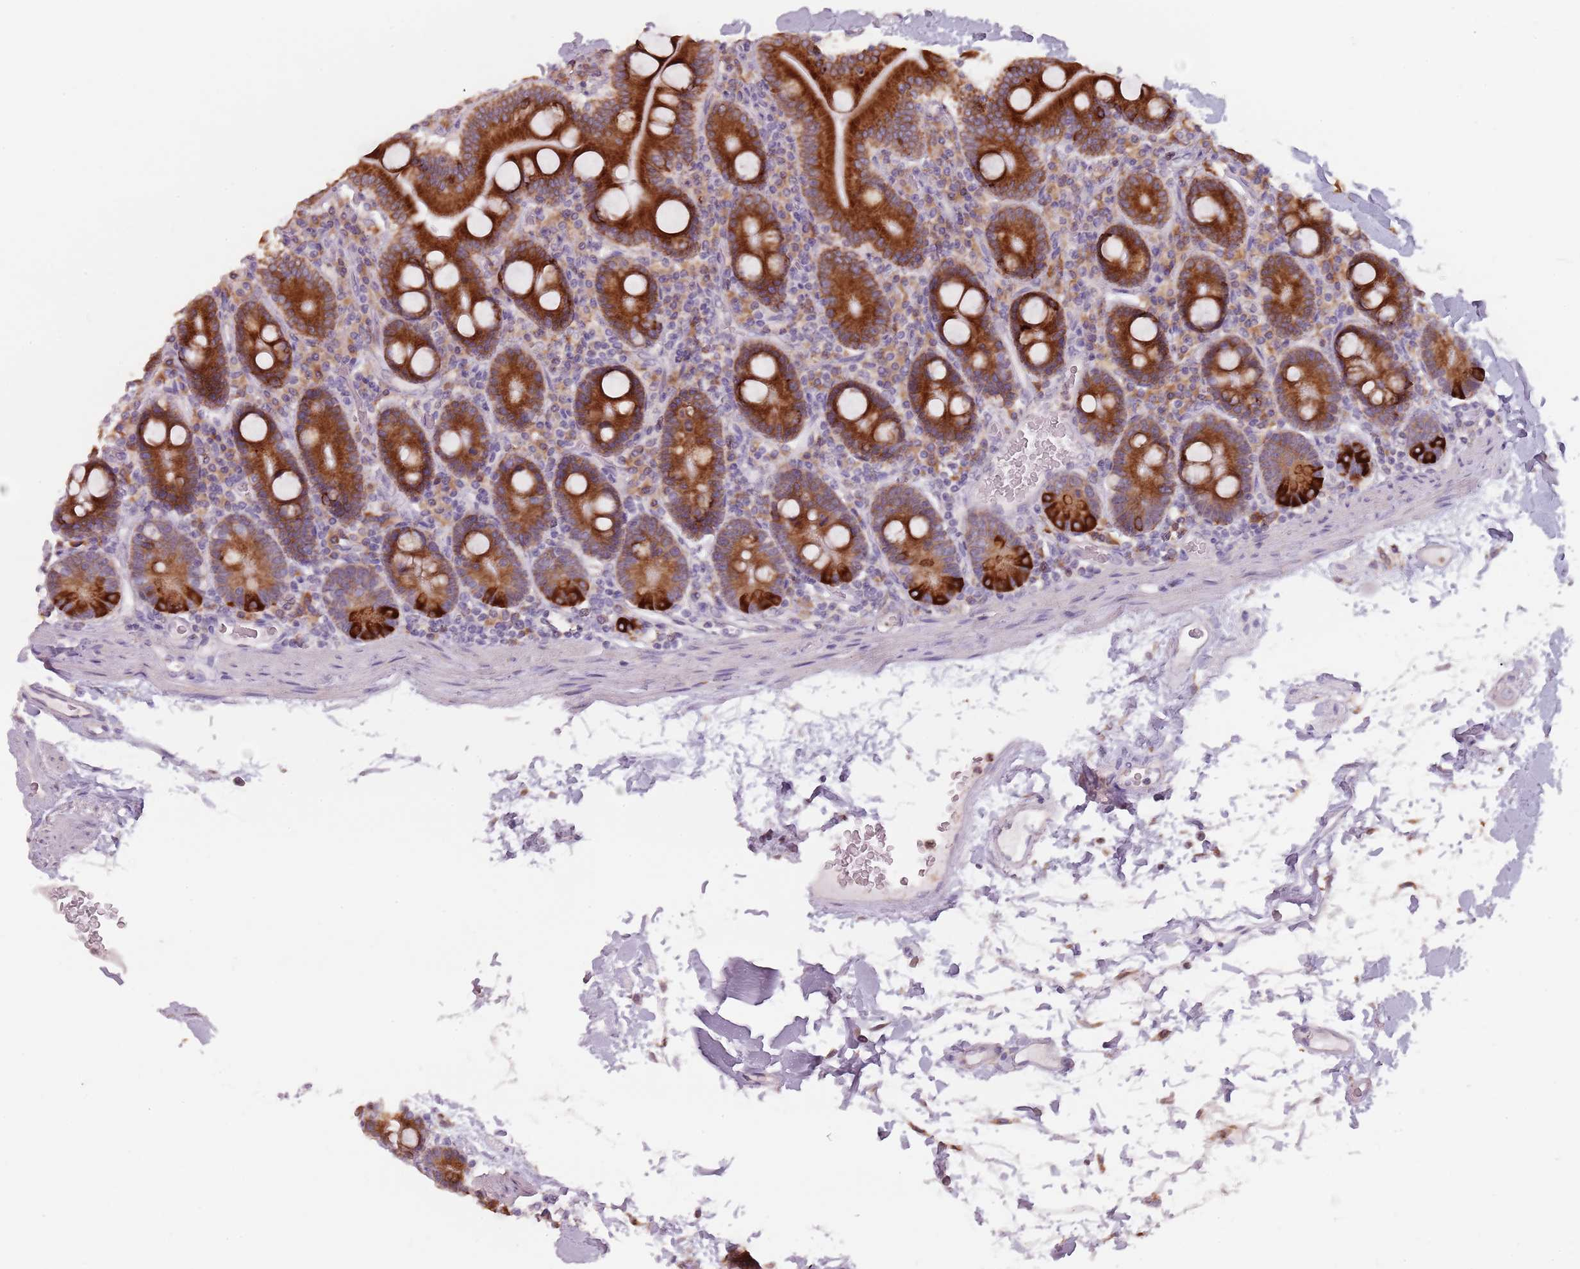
{"staining": {"intensity": "strong", "quantity": ">75%", "location": "cytoplasmic/membranous"}, "tissue": "duodenum", "cell_type": "Glandular cells", "image_type": "normal", "snomed": [{"axis": "morphology", "description": "Normal tissue, NOS"}, {"axis": "topography", "description": "Duodenum"}], "caption": "Glandular cells show high levels of strong cytoplasmic/membranous positivity in approximately >75% of cells in unremarkable human duodenum. The staining was performed using DAB (3,3'-diaminobenzidine), with brown indicating positive protein expression. Nuclei are stained blue with hematoxylin.", "gene": "RPS9", "patient": {"sex": "male", "age": 55}}